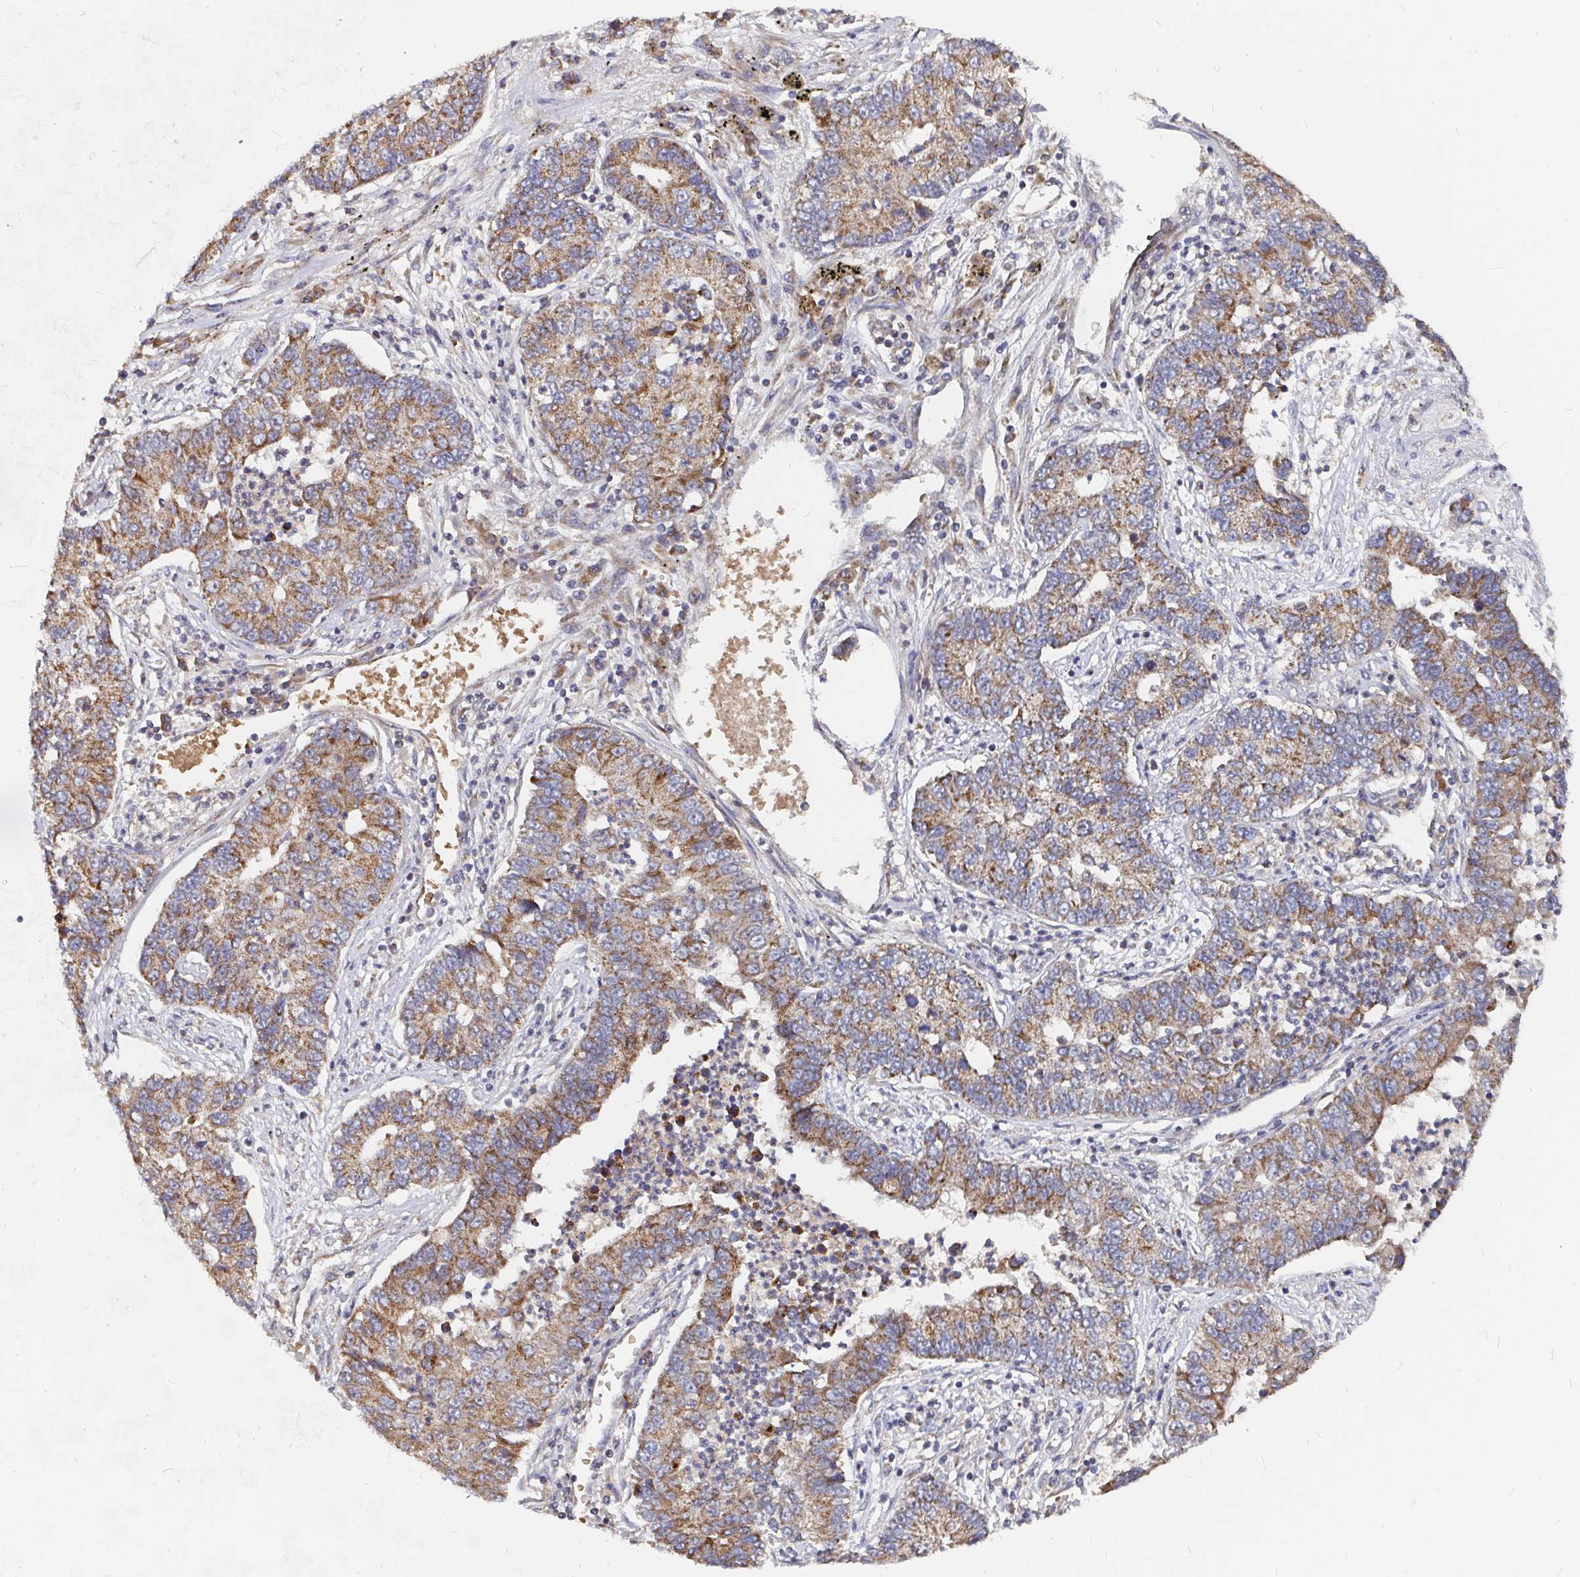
{"staining": {"intensity": "moderate", "quantity": ">75%", "location": "cytoplasmic/membranous"}, "tissue": "lung cancer", "cell_type": "Tumor cells", "image_type": "cancer", "snomed": [{"axis": "morphology", "description": "Adenocarcinoma, NOS"}, {"axis": "topography", "description": "Lung"}], "caption": "High-power microscopy captured an immunohistochemistry (IHC) micrograph of lung cancer (adenocarcinoma), revealing moderate cytoplasmic/membranous staining in approximately >75% of tumor cells.", "gene": "PDF", "patient": {"sex": "female", "age": 57}}